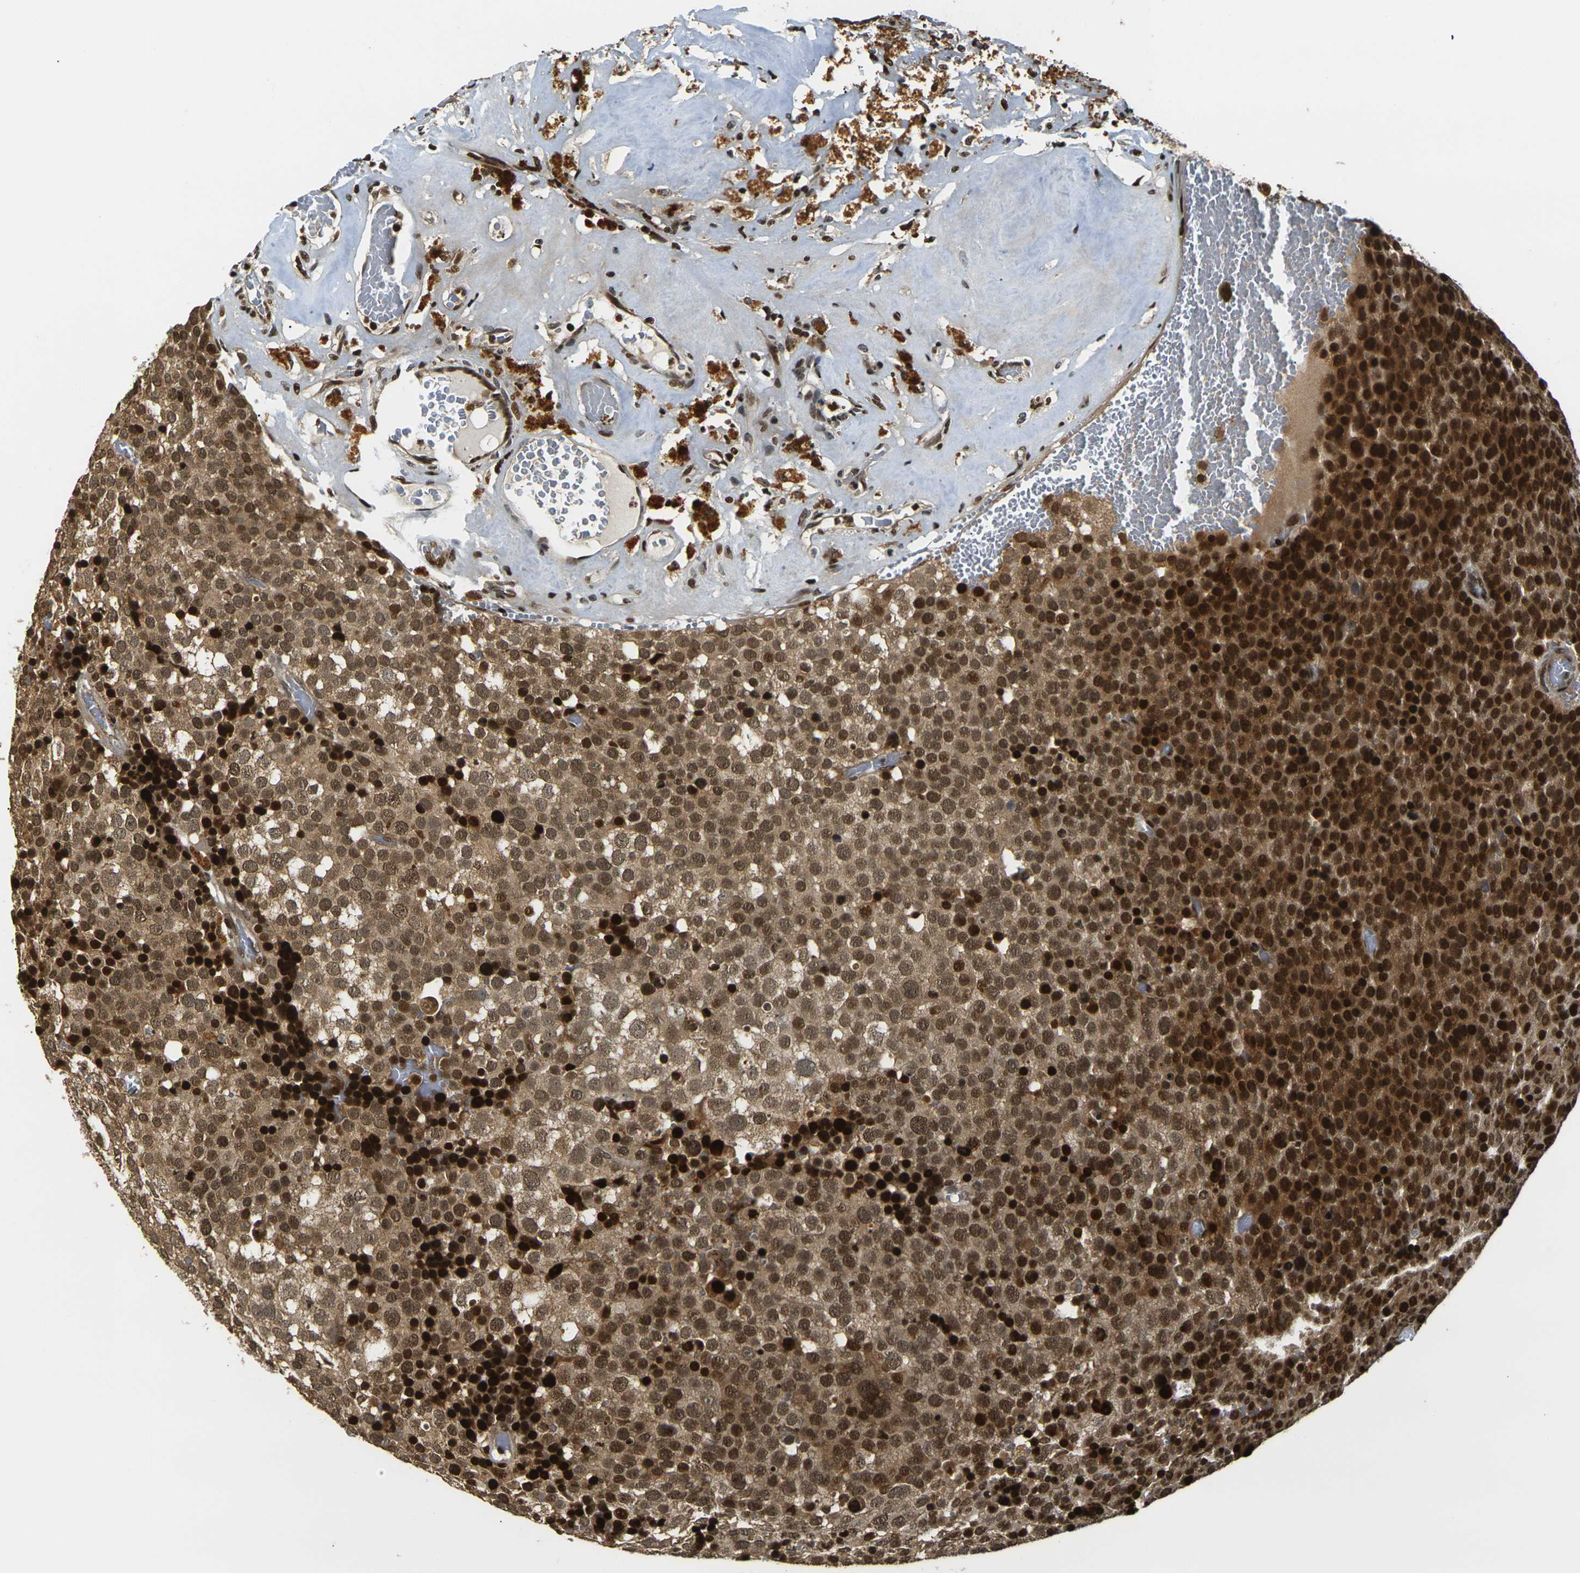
{"staining": {"intensity": "strong", "quantity": ">75%", "location": "cytoplasmic/membranous,nuclear"}, "tissue": "testis cancer", "cell_type": "Tumor cells", "image_type": "cancer", "snomed": [{"axis": "morphology", "description": "Seminoma, NOS"}, {"axis": "topography", "description": "Testis"}], "caption": "Testis seminoma stained with IHC displays strong cytoplasmic/membranous and nuclear positivity in approximately >75% of tumor cells.", "gene": "ACTL6A", "patient": {"sex": "male", "age": 71}}